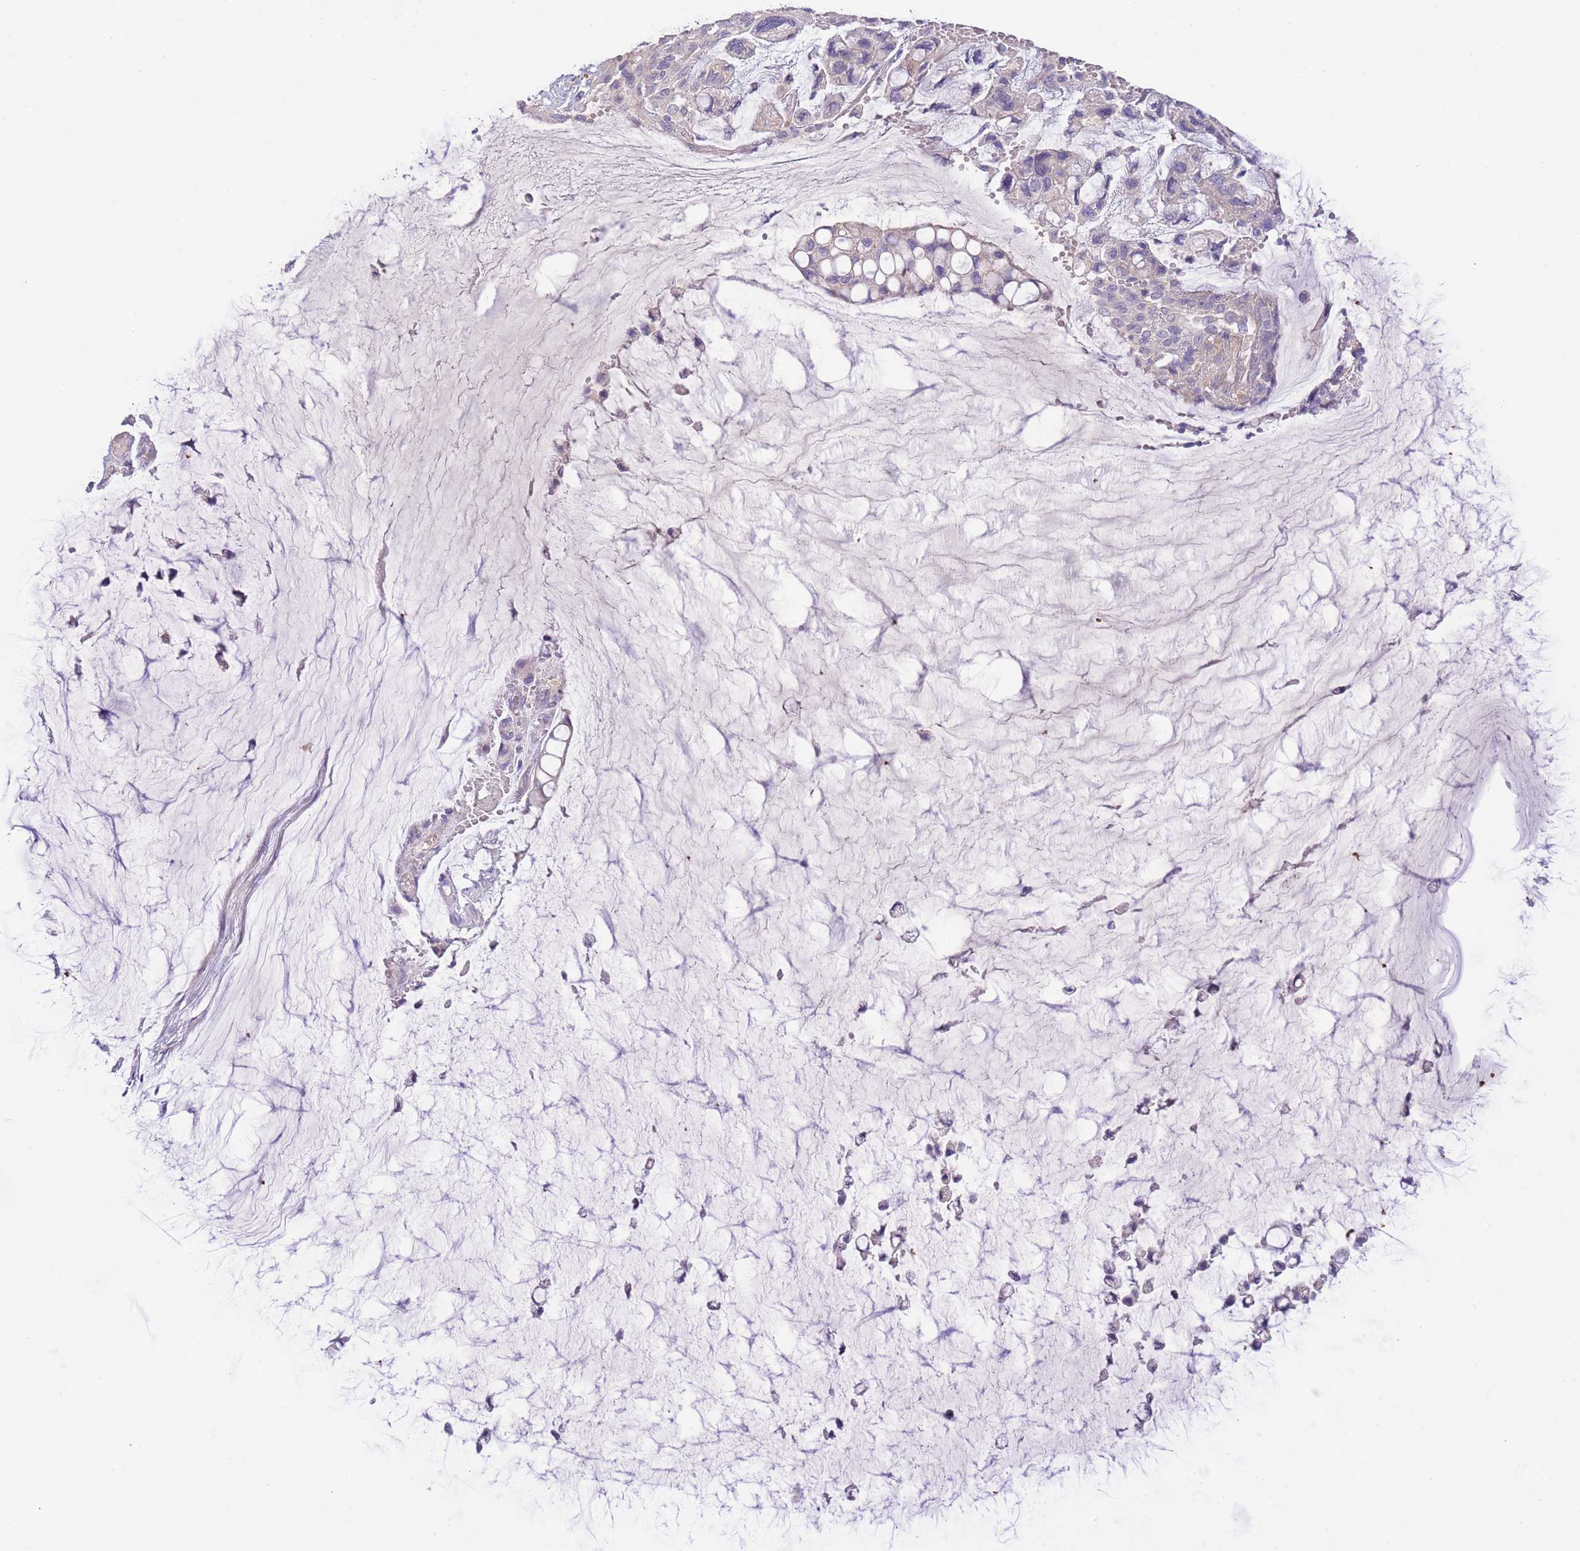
{"staining": {"intensity": "negative", "quantity": "none", "location": "none"}, "tissue": "ovarian cancer", "cell_type": "Tumor cells", "image_type": "cancer", "snomed": [{"axis": "morphology", "description": "Cystadenocarcinoma, mucinous, NOS"}, {"axis": "topography", "description": "Ovary"}], "caption": "DAB (3,3'-diaminobenzidine) immunohistochemical staining of human ovarian cancer exhibits no significant staining in tumor cells.", "gene": "ZNF658", "patient": {"sex": "female", "age": 39}}